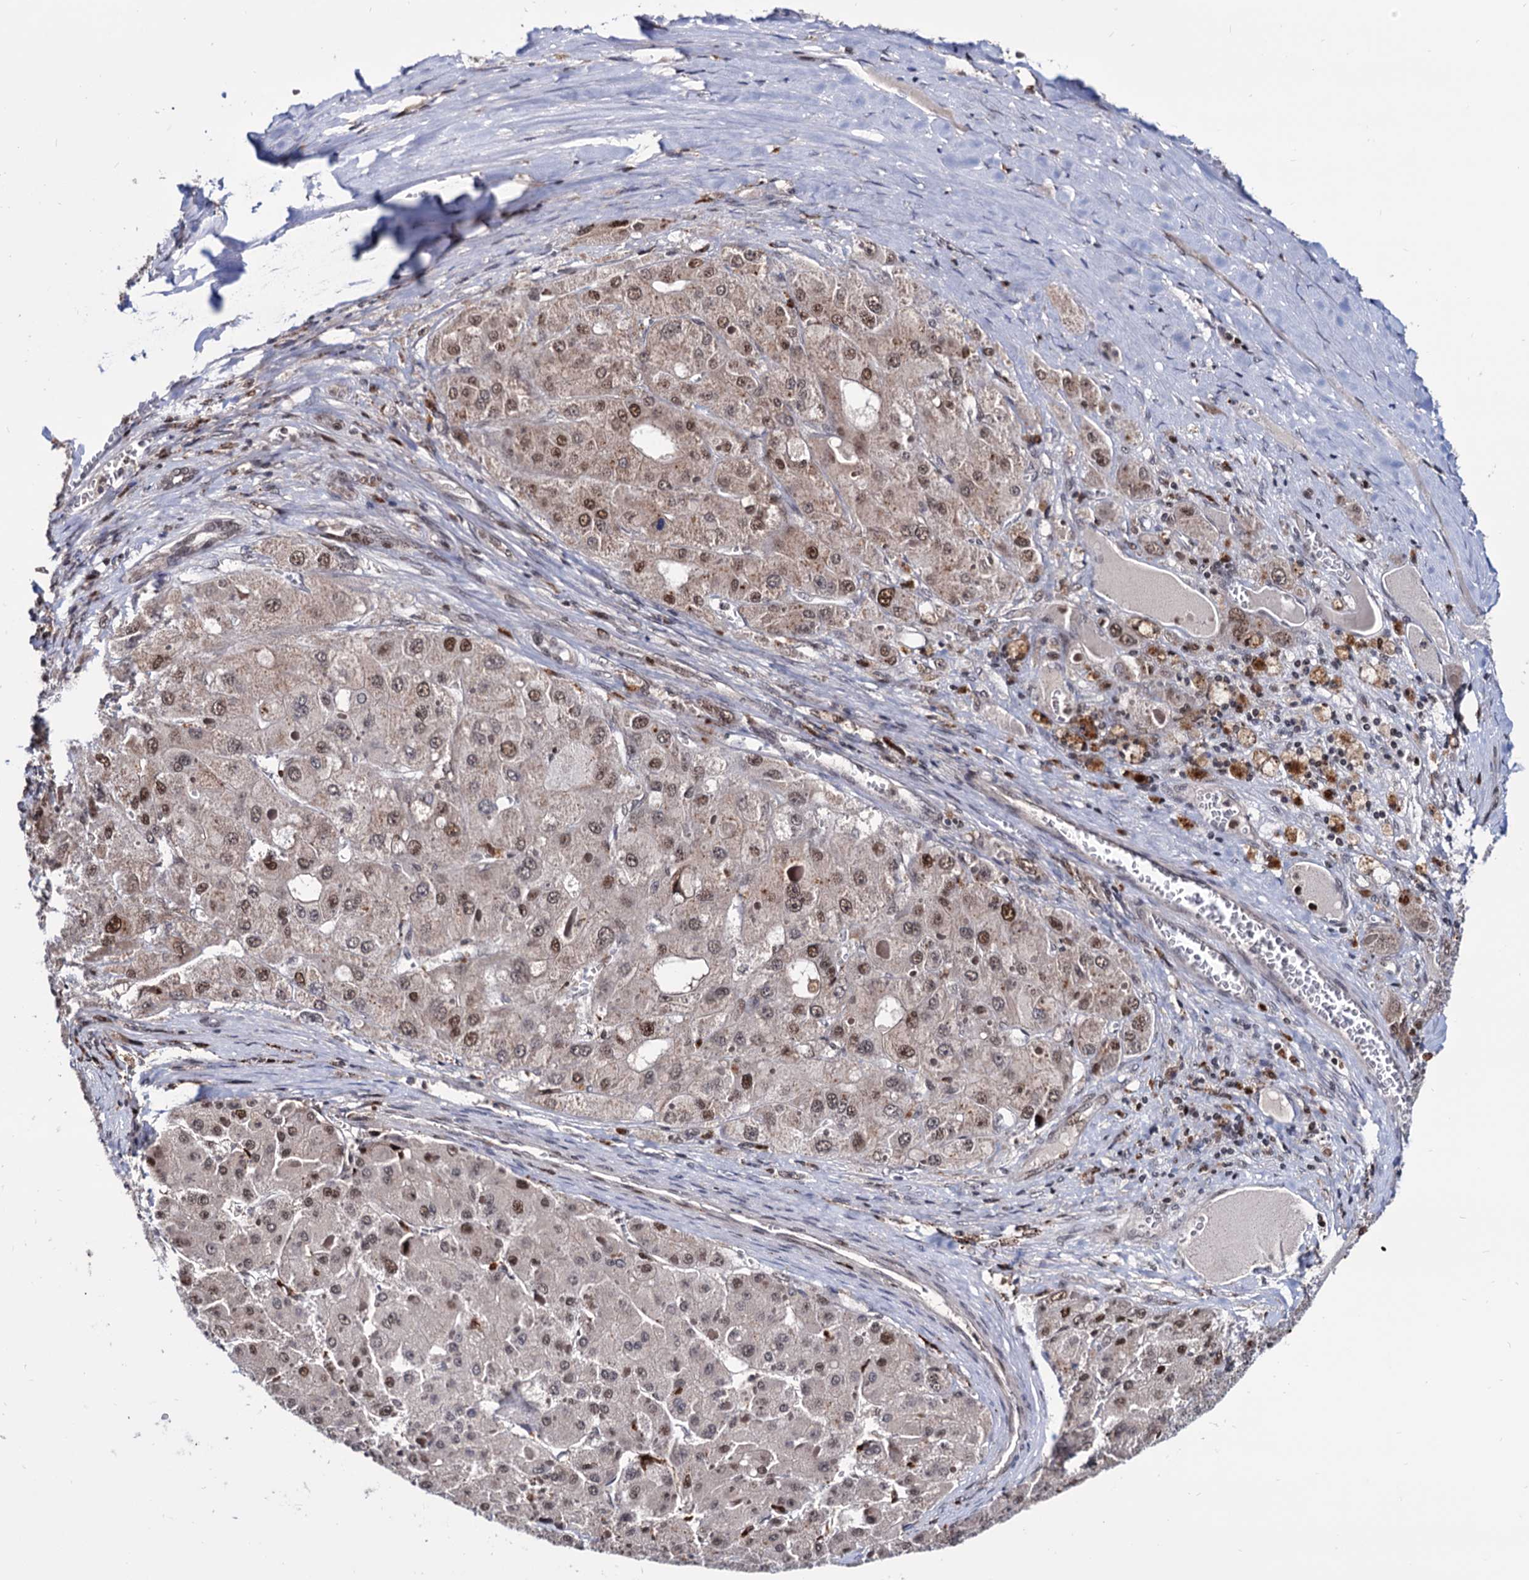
{"staining": {"intensity": "moderate", "quantity": "25%-75%", "location": "nuclear"}, "tissue": "liver cancer", "cell_type": "Tumor cells", "image_type": "cancer", "snomed": [{"axis": "morphology", "description": "Carcinoma, Hepatocellular, NOS"}, {"axis": "topography", "description": "Liver"}], "caption": "Immunohistochemical staining of human liver hepatocellular carcinoma demonstrates medium levels of moderate nuclear protein expression in about 25%-75% of tumor cells. Immunohistochemistry stains the protein in brown and the nuclei are stained blue.", "gene": "RNASEH2B", "patient": {"sex": "female", "age": 73}}